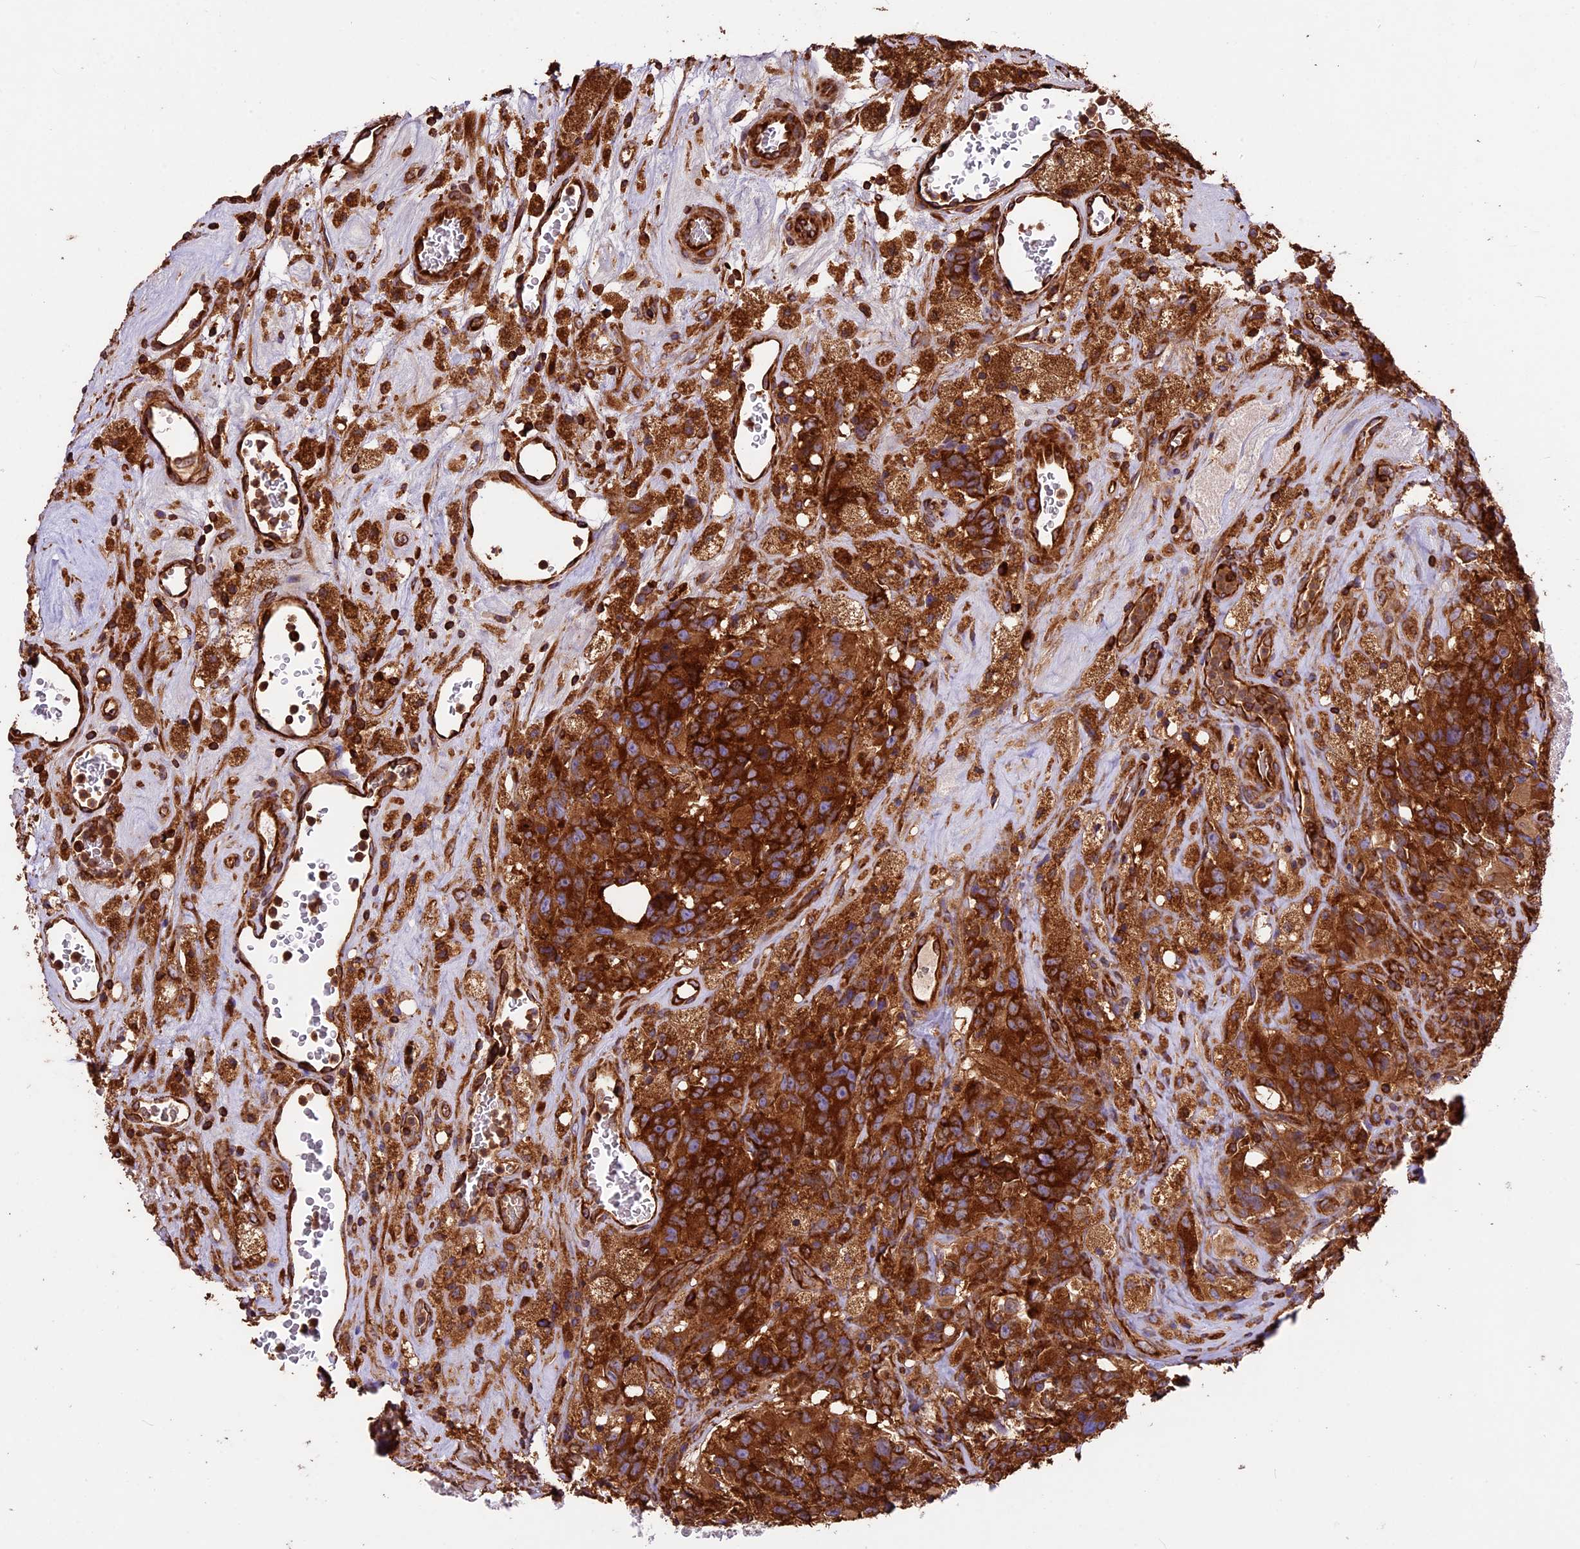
{"staining": {"intensity": "strong", "quantity": ">75%", "location": "cytoplasmic/membranous"}, "tissue": "glioma", "cell_type": "Tumor cells", "image_type": "cancer", "snomed": [{"axis": "morphology", "description": "Glioma, malignant, High grade"}, {"axis": "topography", "description": "Brain"}], "caption": "Tumor cells show high levels of strong cytoplasmic/membranous positivity in about >75% of cells in high-grade glioma (malignant). The staining was performed using DAB, with brown indicating positive protein expression. Nuclei are stained blue with hematoxylin.", "gene": "KARS1", "patient": {"sex": "male", "age": 76}}